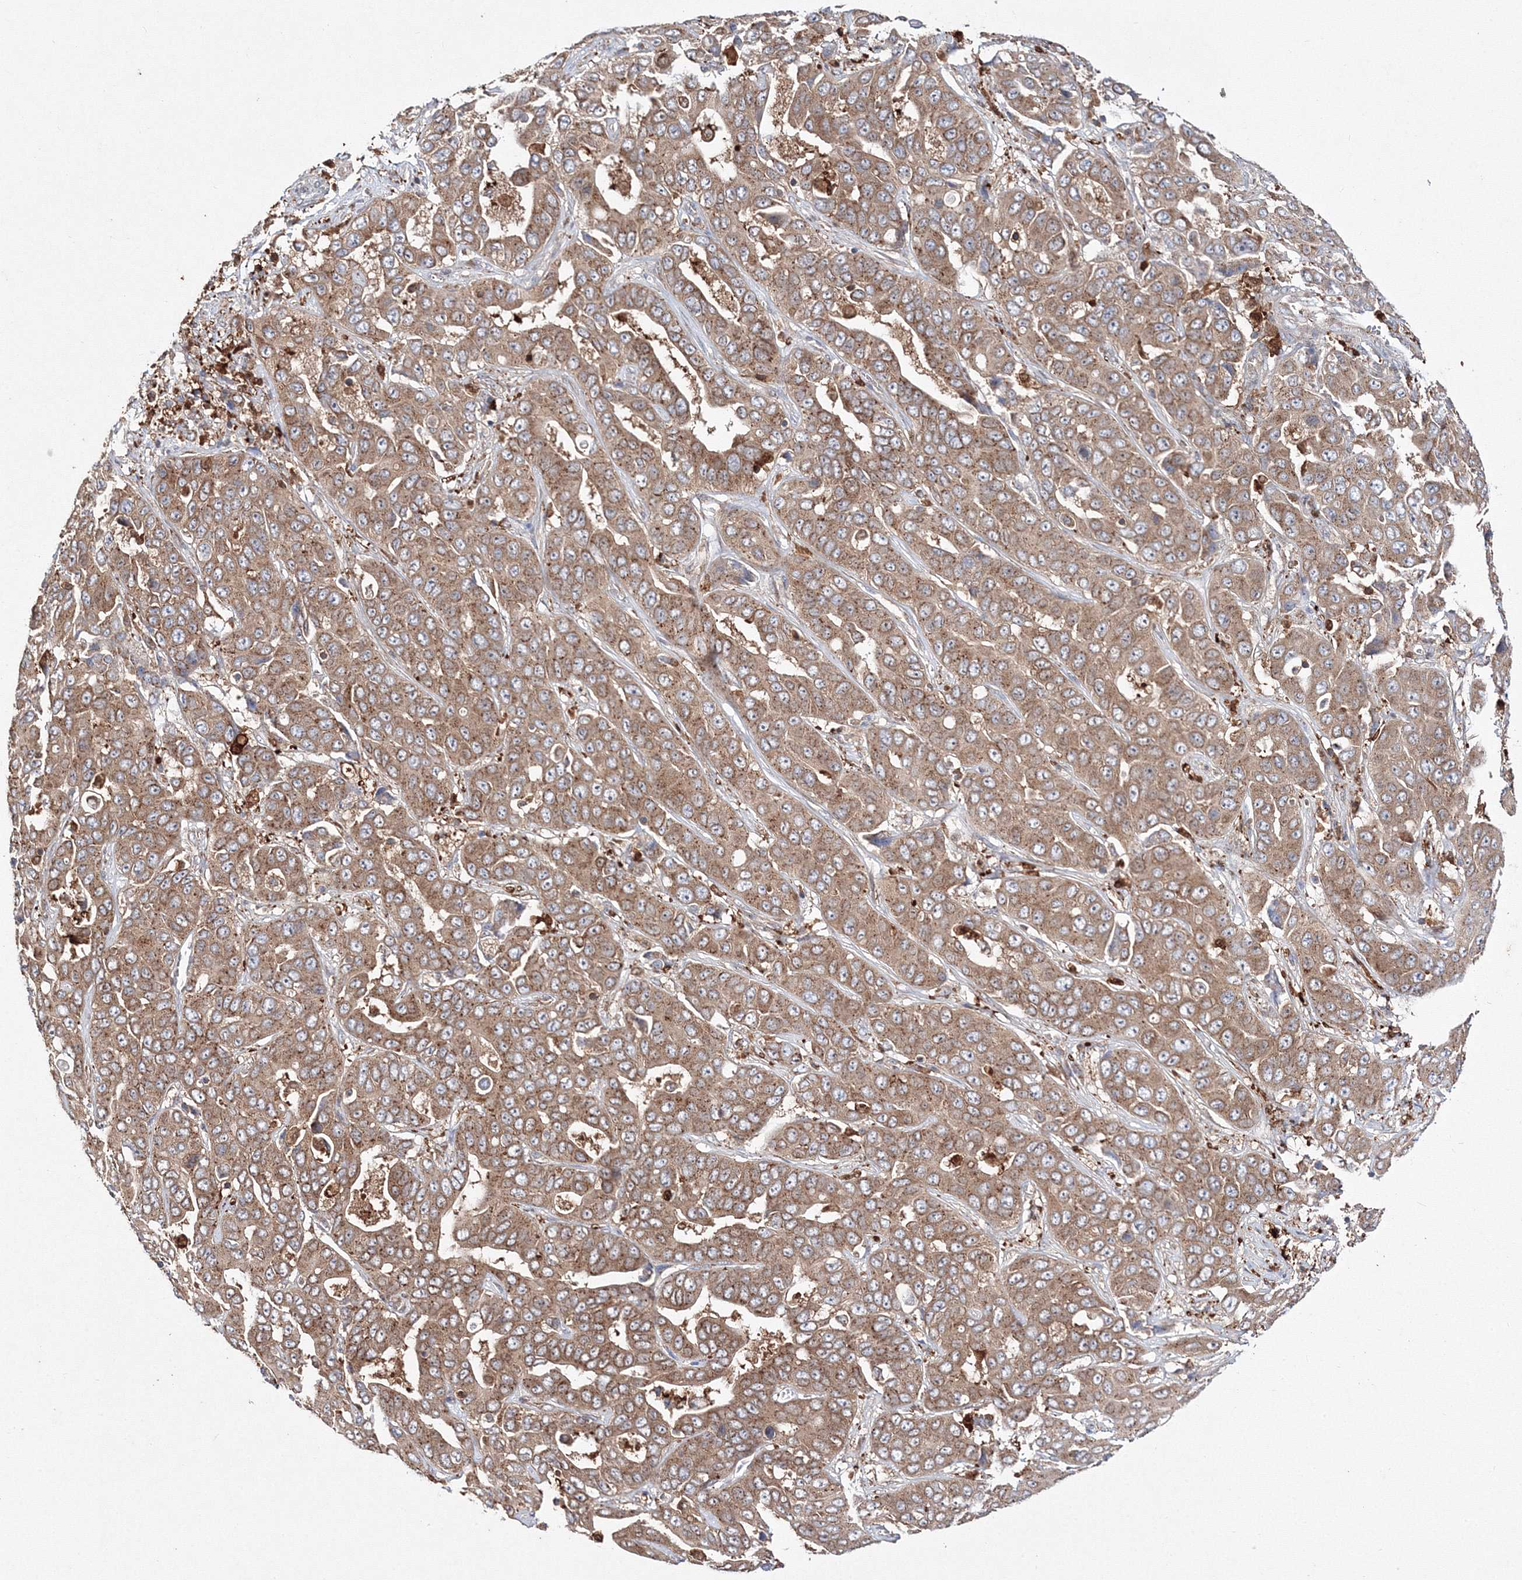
{"staining": {"intensity": "moderate", "quantity": ">75%", "location": "cytoplasmic/membranous"}, "tissue": "liver cancer", "cell_type": "Tumor cells", "image_type": "cancer", "snomed": [{"axis": "morphology", "description": "Cholangiocarcinoma"}, {"axis": "topography", "description": "Liver"}], "caption": "IHC of human liver cancer displays medium levels of moderate cytoplasmic/membranous expression in approximately >75% of tumor cells. The staining was performed using DAB (3,3'-diaminobenzidine) to visualize the protein expression in brown, while the nuclei were stained in blue with hematoxylin (Magnification: 20x).", "gene": "ARCN1", "patient": {"sex": "female", "age": 52}}